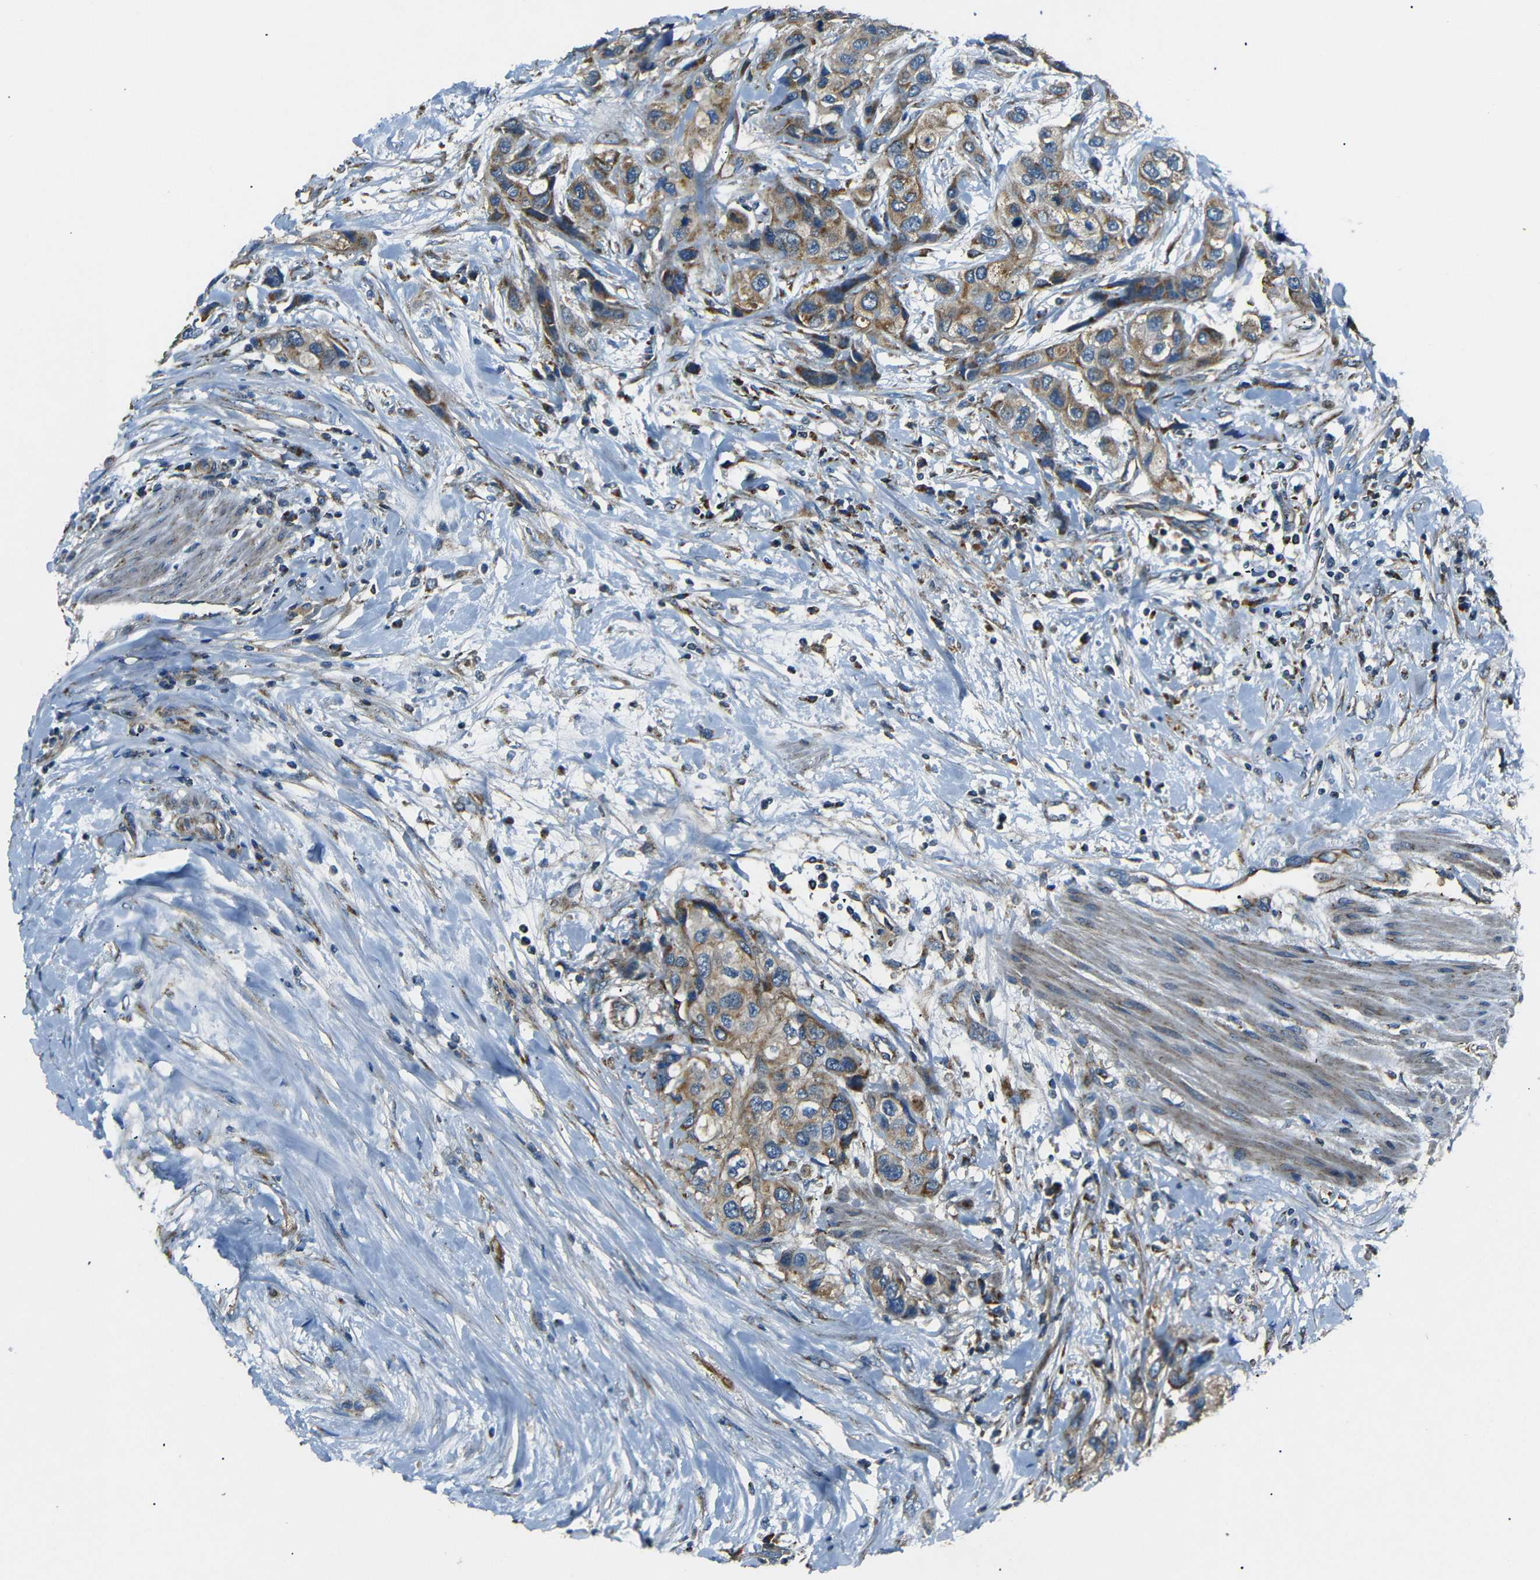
{"staining": {"intensity": "moderate", "quantity": ">75%", "location": "cytoplasmic/membranous"}, "tissue": "urothelial cancer", "cell_type": "Tumor cells", "image_type": "cancer", "snomed": [{"axis": "morphology", "description": "Urothelial carcinoma, High grade"}, {"axis": "topography", "description": "Urinary bladder"}], "caption": "Human urothelial cancer stained with a brown dye exhibits moderate cytoplasmic/membranous positive staining in approximately >75% of tumor cells.", "gene": "NETO2", "patient": {"sex": "female", "age": 56}}